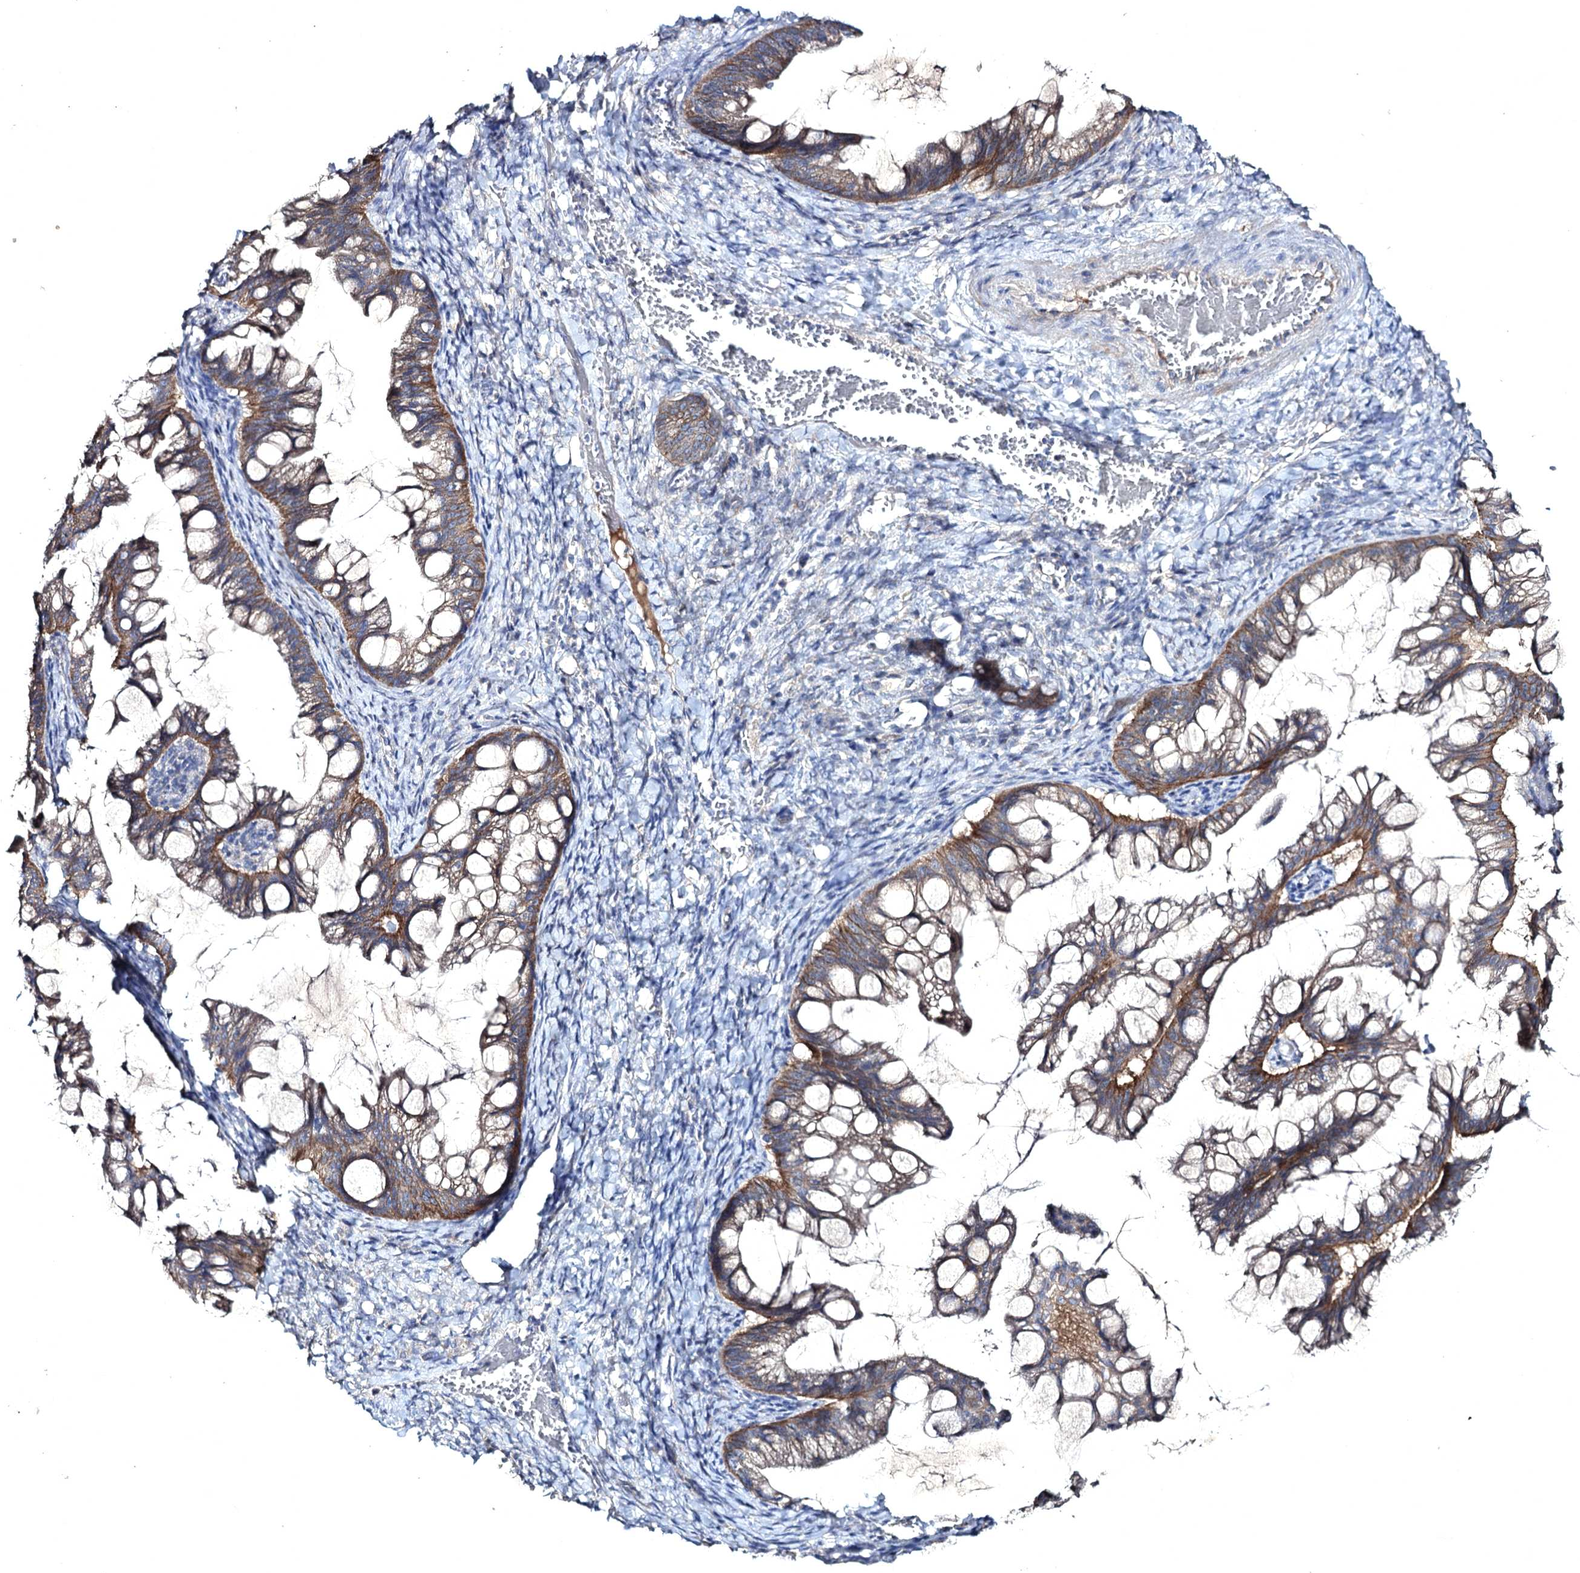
{"staining": {"intensity": "moderate", "quantity": ">75%", "location": "cytoplasmic/membranous"}, "tissue": "ovarian cancer", "cell_type": "Tumor cells", "image_type": "cancer", "snomed": [{"axis": "morphology", "description": "Cystadenocarcinoma, mucinous, NOS"}, {"axis": "topography", "description": "Ovary"}], "caption": "Tumor cells demonstrate medium levels of moderate cytoplasmic/membranous staining in about >75% of cells in ovarian mucinous cystadenocarcinoma.", "gene": "SEMA4G", "patient": {"sex": "female", "age": 73}}